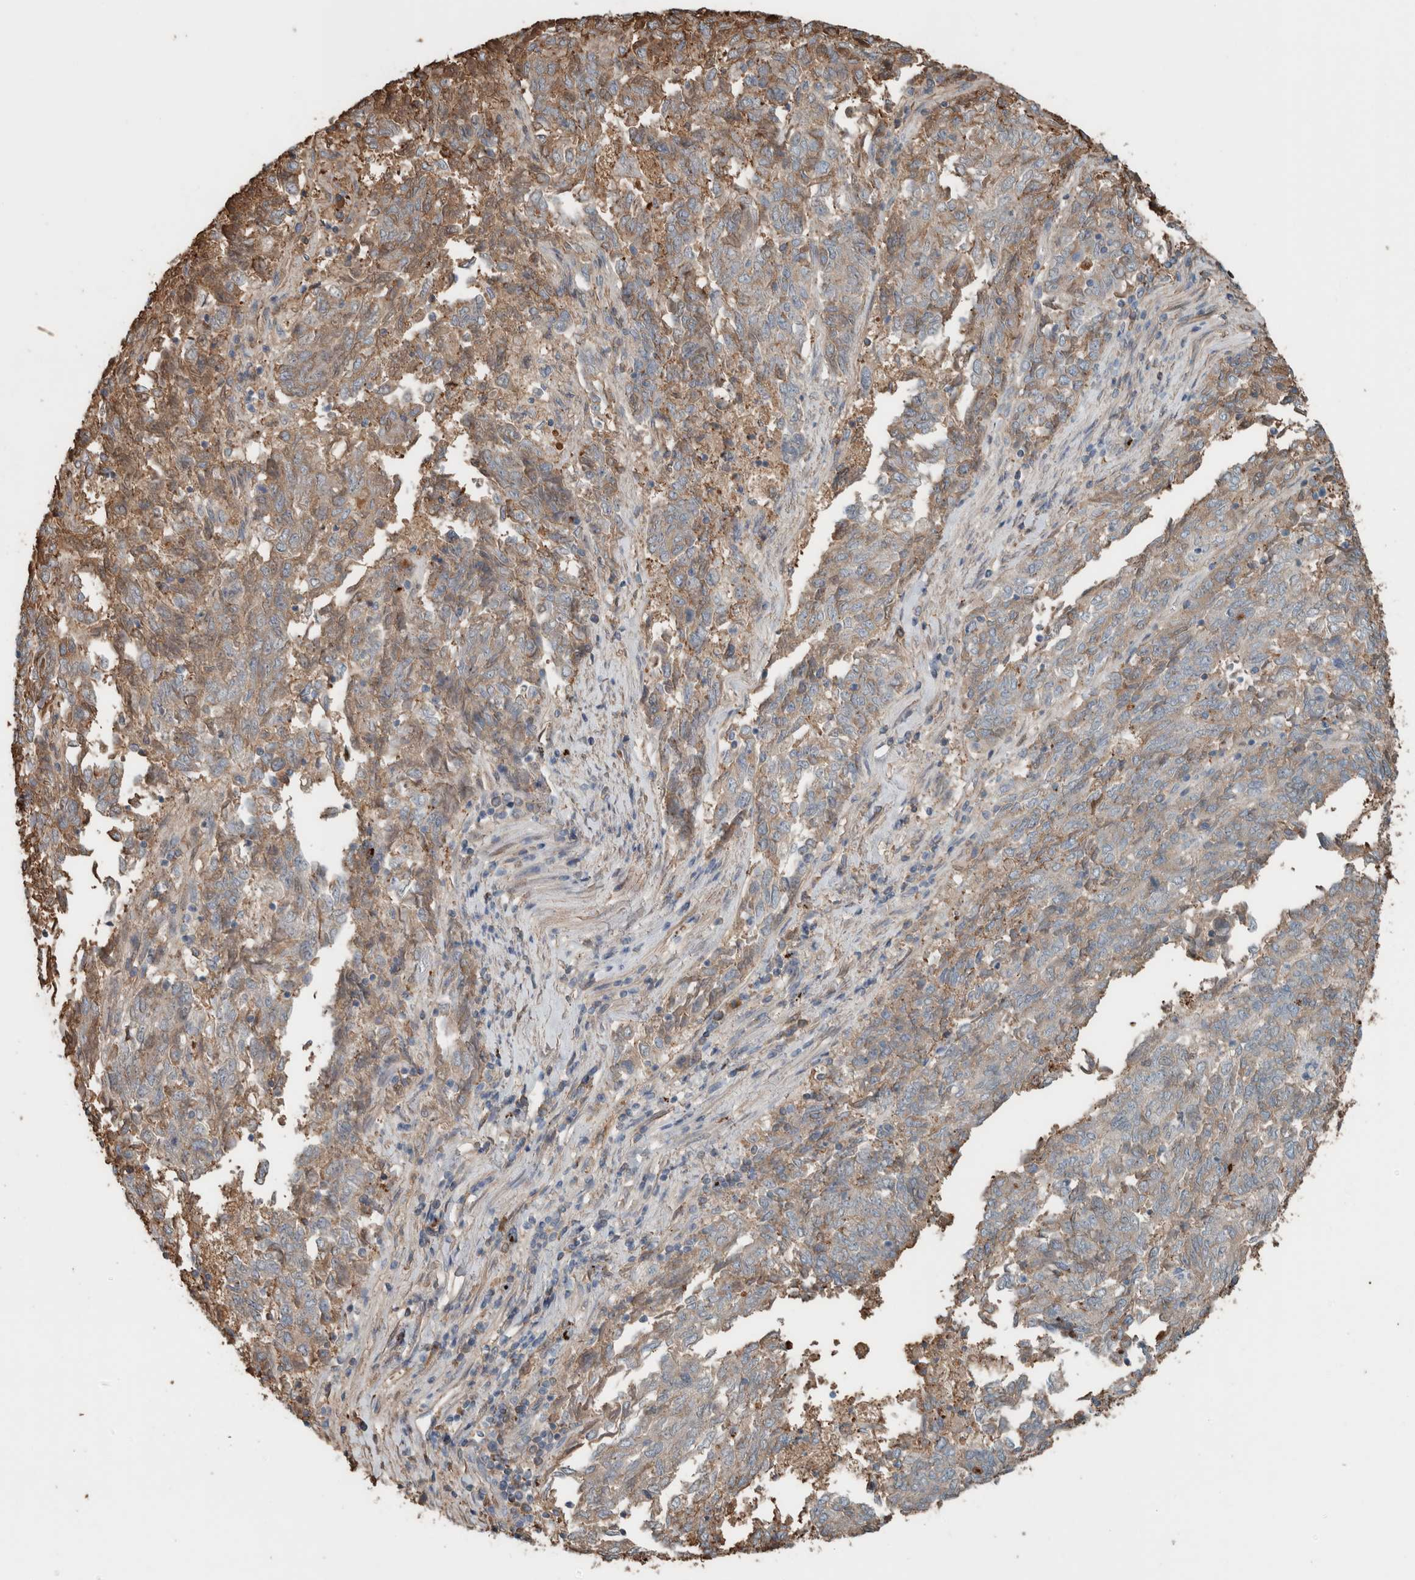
{"staining": {"intensity": "weak", "quantity": "25%-75%", "location": "cytoplasmic/membranous"}, "tissue": "endometrial cancer", "cell_type": "Tumor cells", "image_type": "cancer", "snomed": [{"axis": "morphology", "description": "Adenocarcinoma, NOS"}, {"axis": "topography", "description": "Endometrium"}], "caption": "A brown stain highlights weak cytoplasmic/membranous staining of a protein in human endometrial adenocarcinoma tumor cells. (DAB (3,3'-diaminobenzidine) = brown stain, brightfield microscopy at high magnification).", "gene": "USP34", "patient": {"sex": "female", "age": 80}}